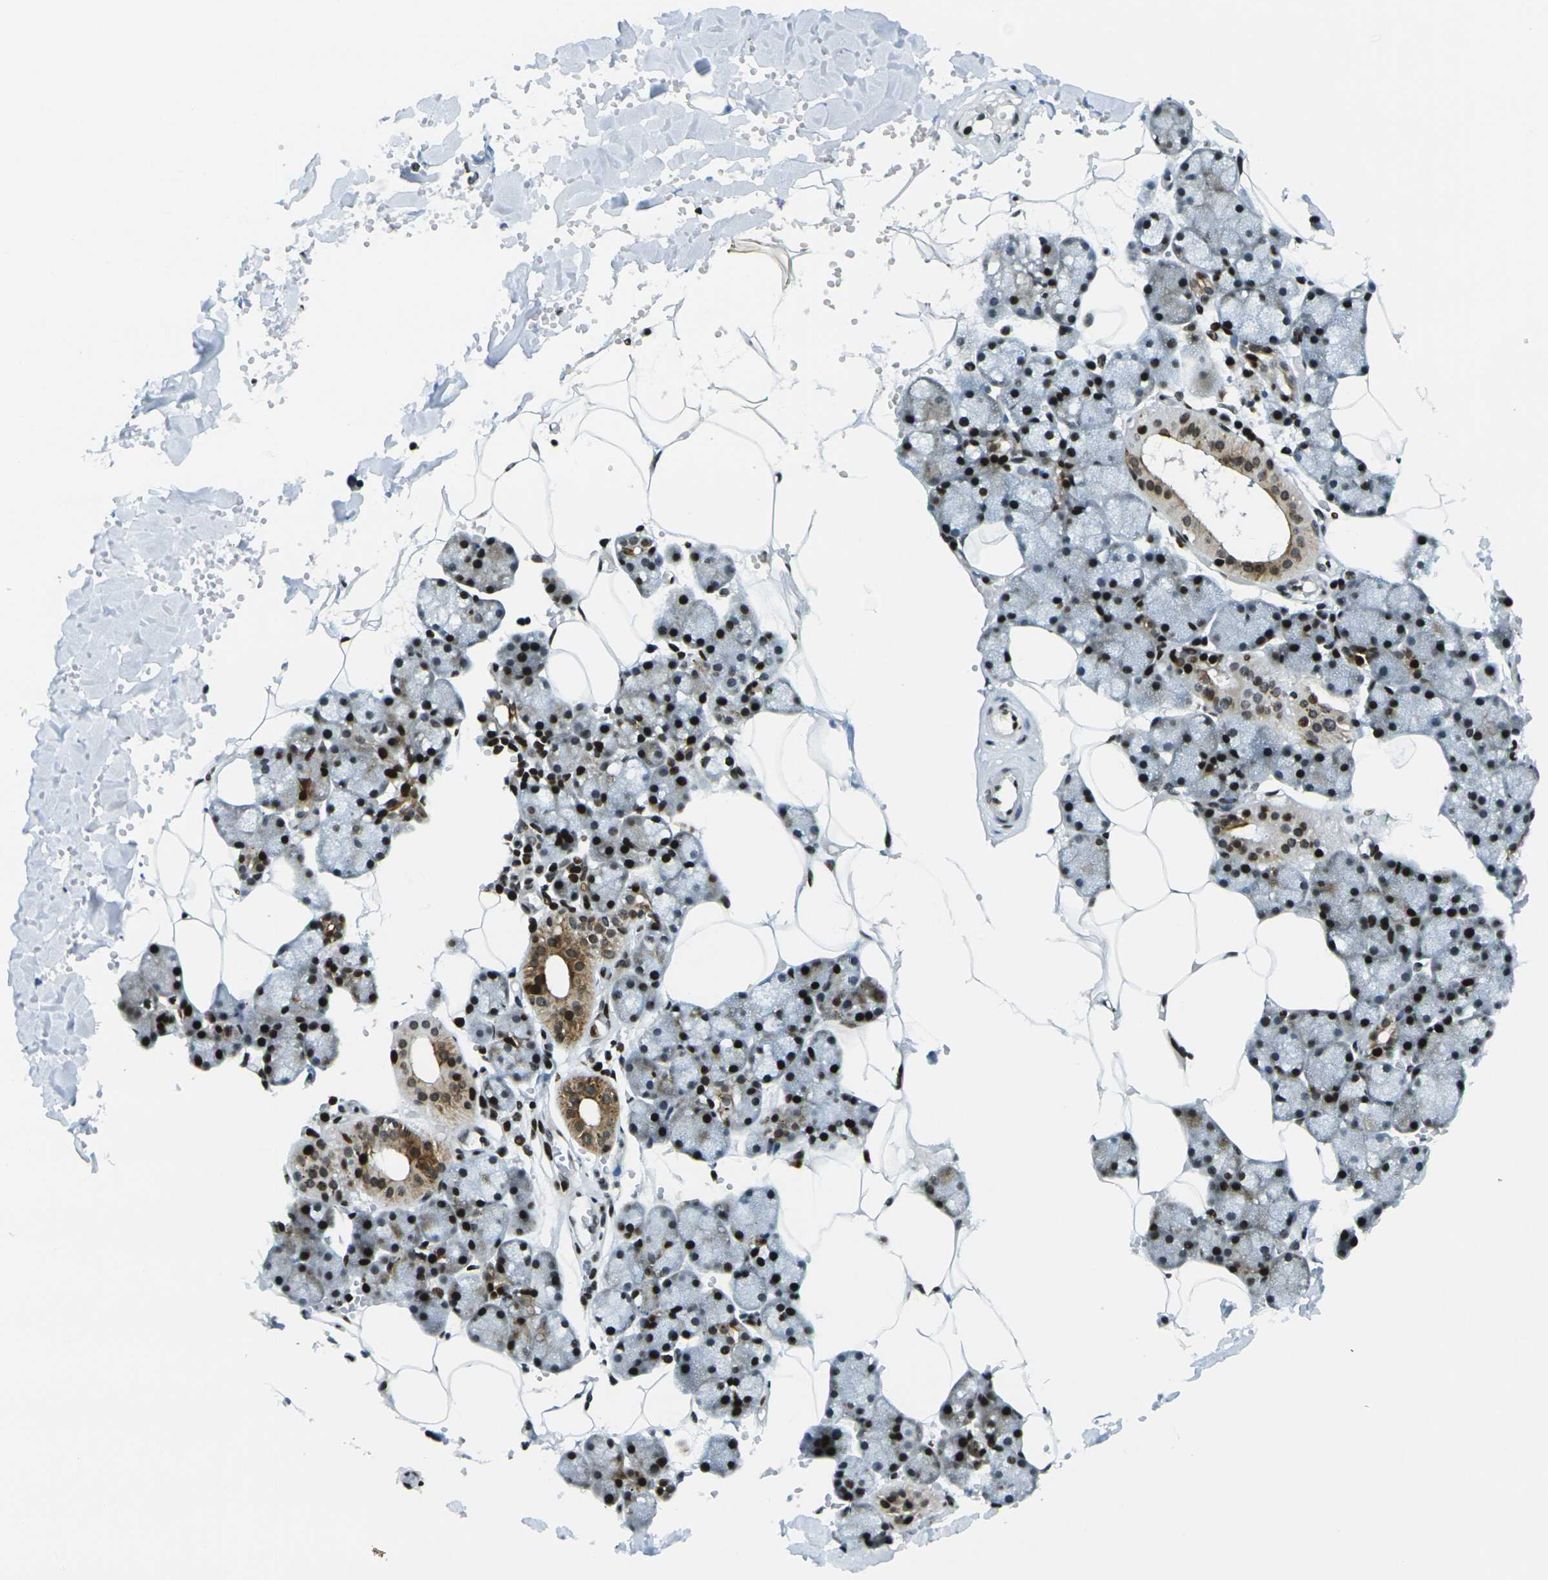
{"staining": {"intensity": "strong", "quantity": "25%-75%", "location": "cytoplasmic/membranous,nuclear"}, "tissue": "salivary gland", "cell_type": "Glandular cells", "image_type": "normal", "snomed": [{"axis": "morphology", "description": "Normal tissue, NOS"}, {"axis": "topography", "description": "Salivary gland"}], "caption": "Benign salivary gland demonstrates strong cytoplasmic/membranous,nuclear positivity in approximately 25%-75% of glandular cells, visualized by immunohistochemistry.", "gene": "H3", "patient": {"sex": "male", "age": 62}}